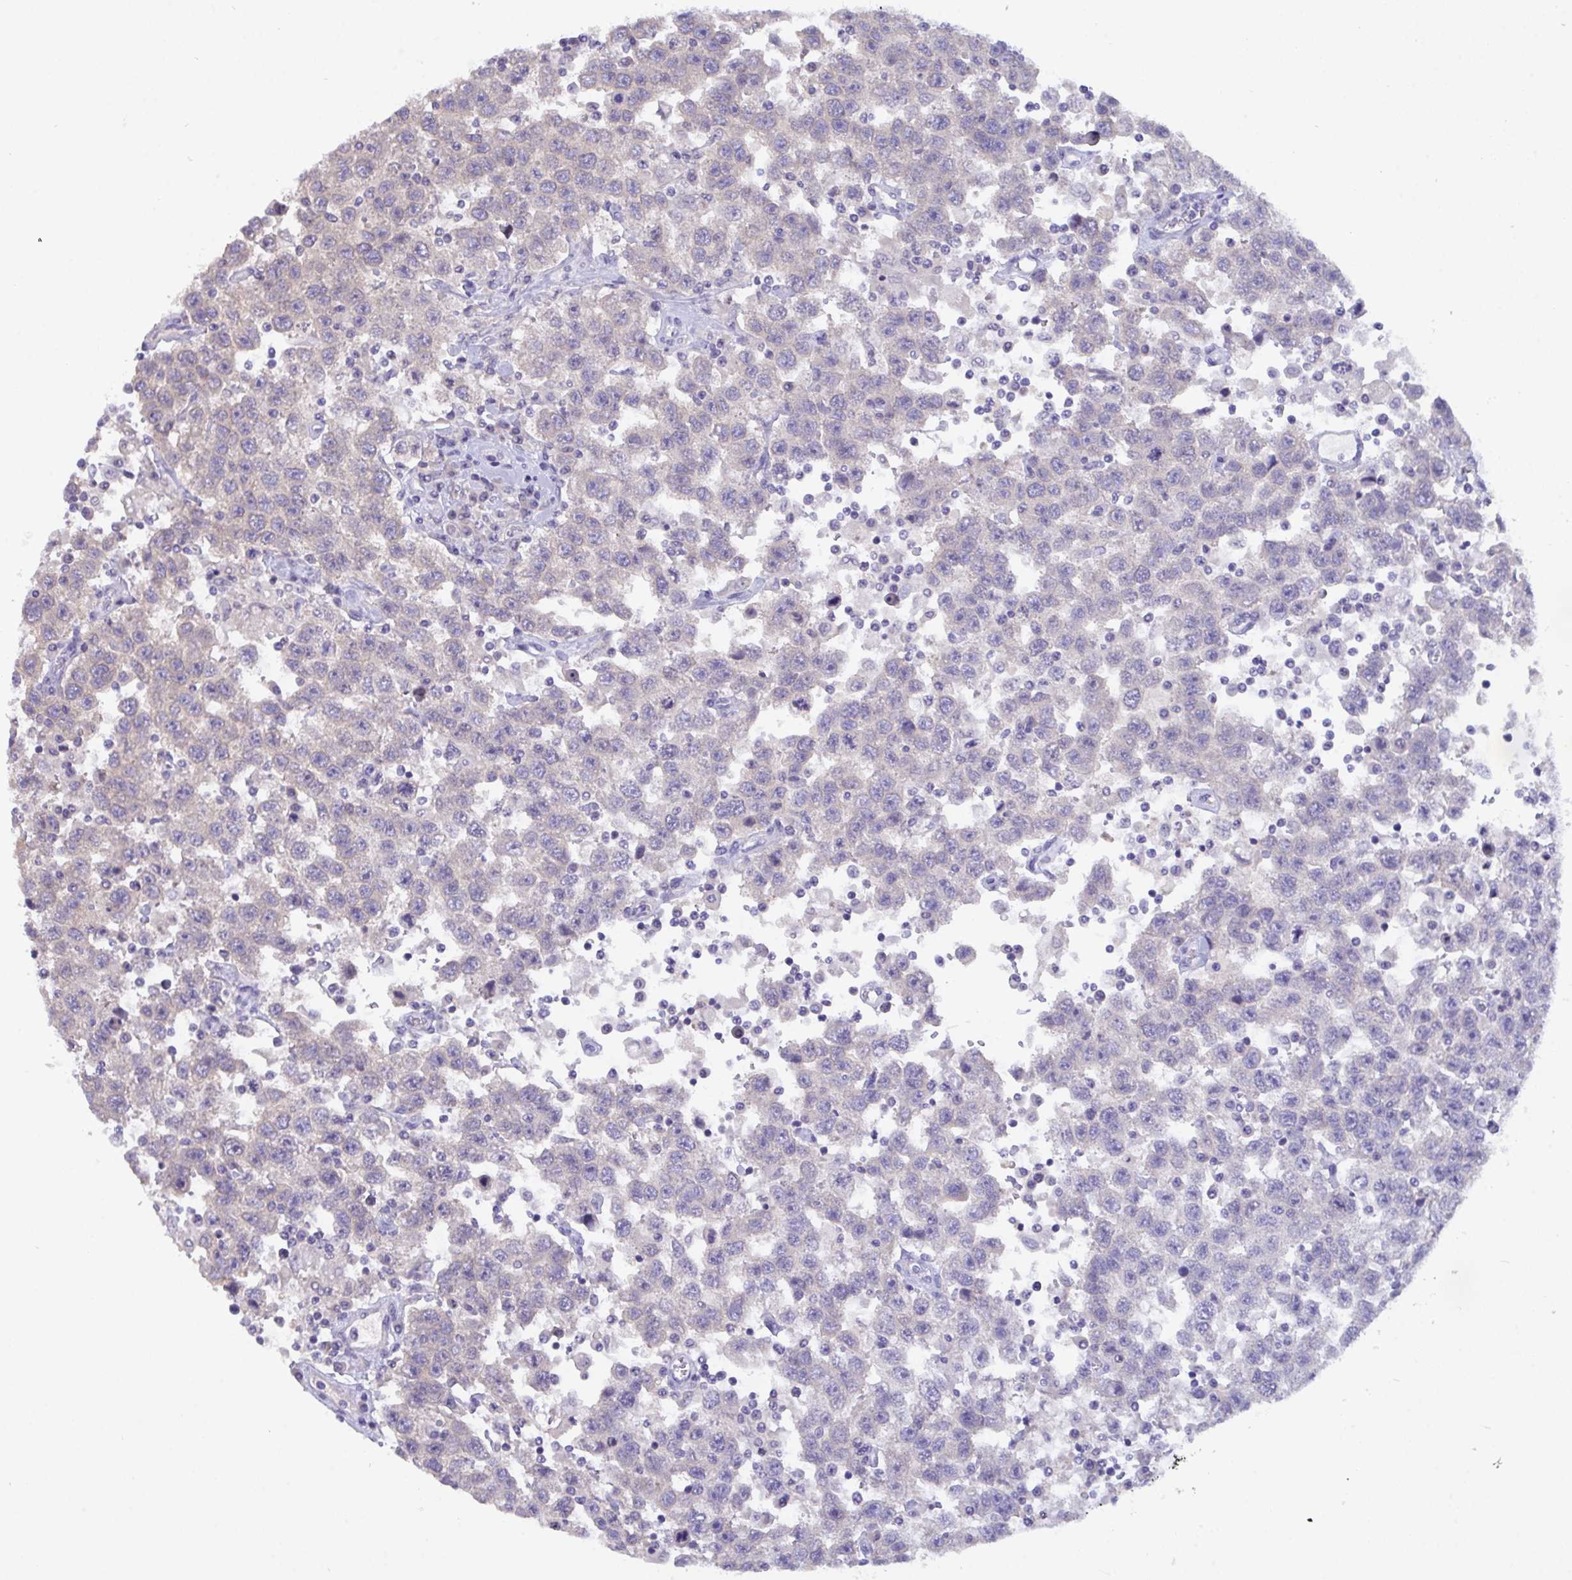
{"staining": {"intensity": "negative", "quantity": "none", "location": "none"}, "tissue": "testis cancer", "cell_type": "Tumor cells", "image_type": "cancer", "snomed": [{"axis": "morphology", "description": "Seminoma, NOS"}, {"axis": "topography", "description": "Testis"}], "caption": "Protein analysis of testis cancer shows no significant expression in tumor cells. Nuclei are stained in blue.", "gene": "SERPINB13", "patient": {"sex": "male", "age": 41}}